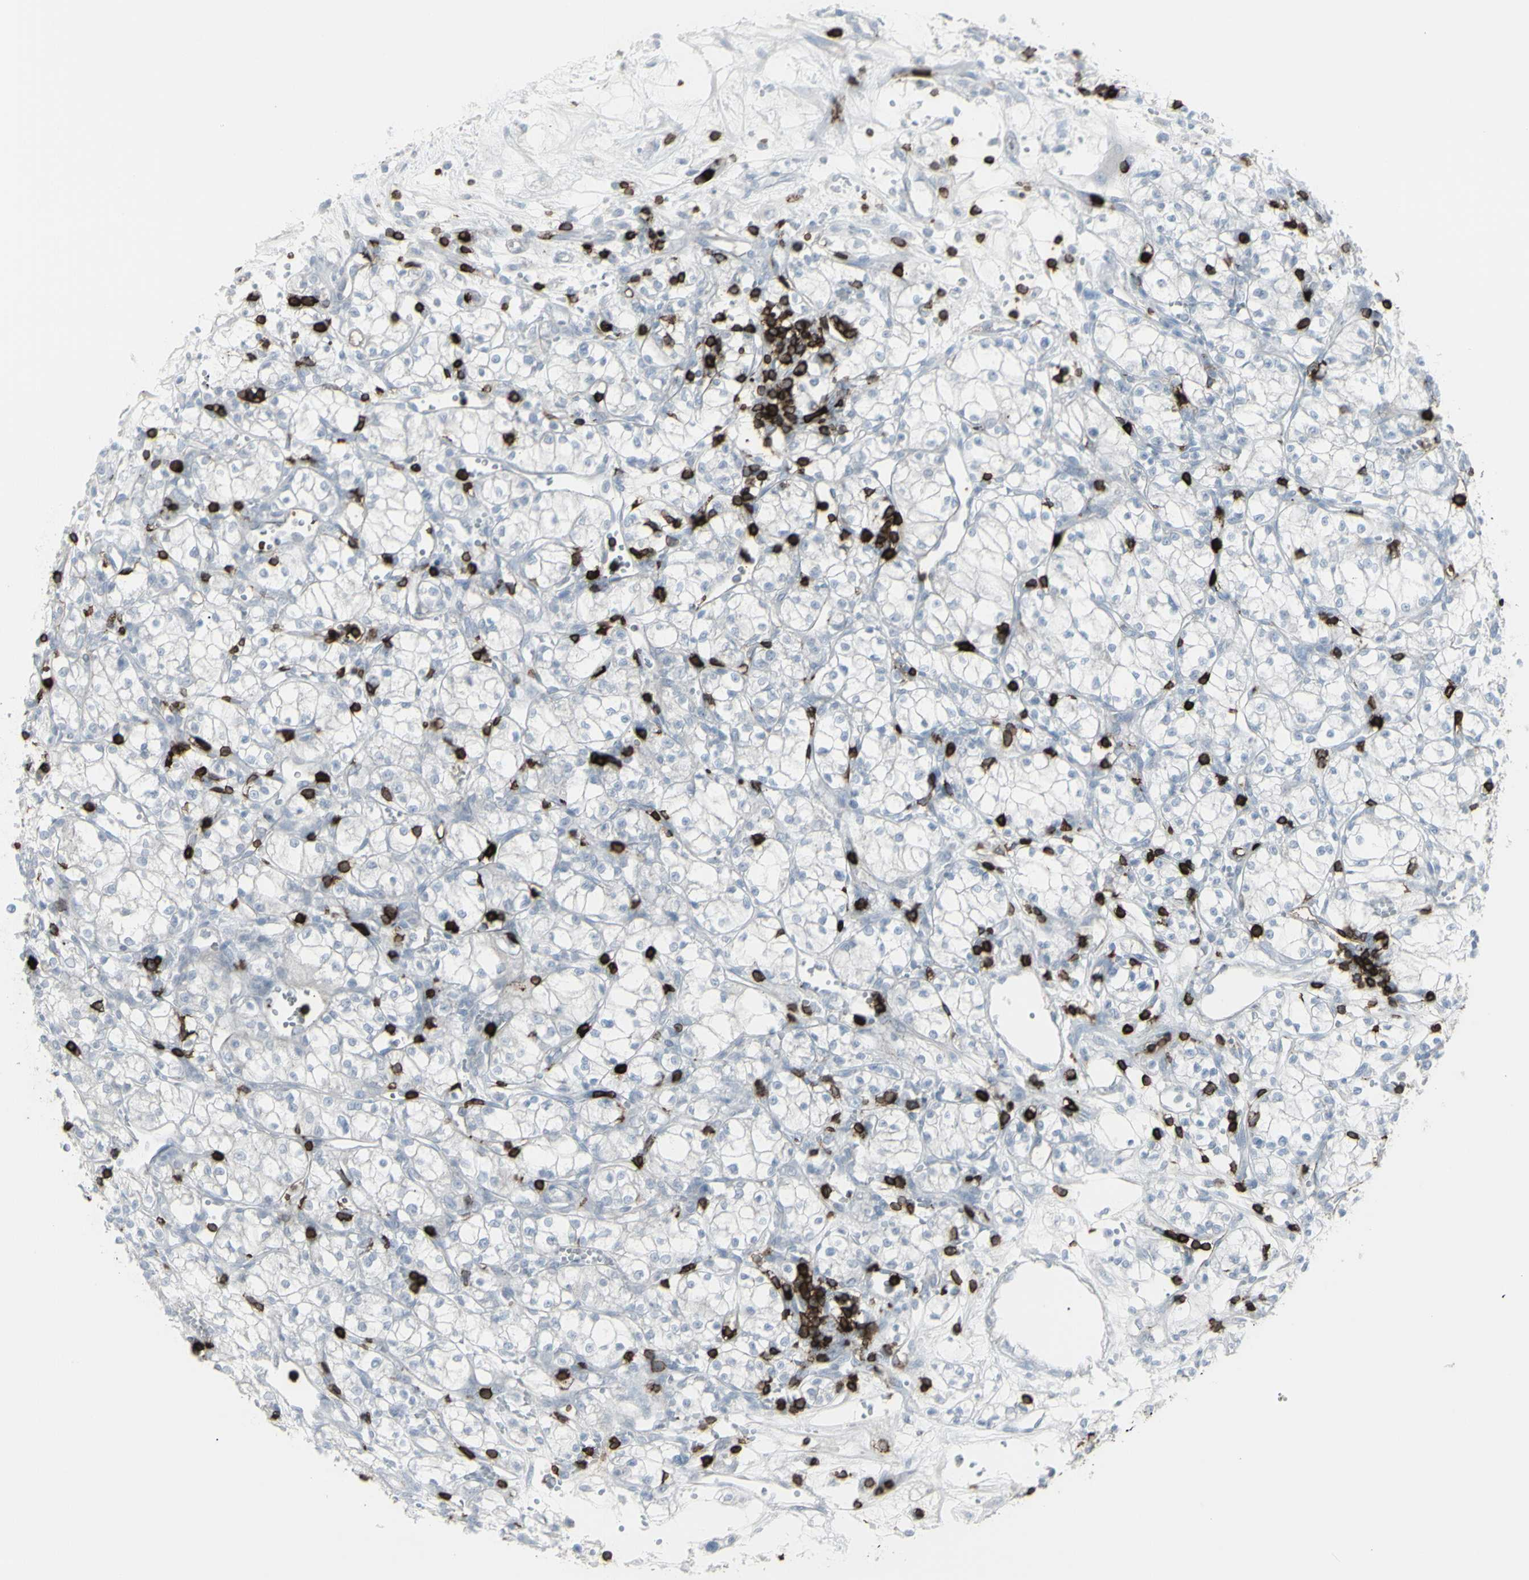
{"staining": {"intensity": "negative", "quantity": "none", "location": "none"}, "tissue": "renal cancer", "cell_type": "Tumor cells", "image_type": "cancer", "snomed": [{"axis": "morphology", "description": "Normal tissue, NOS"}, {"axis": "morphology", "description": "Adenocarcinoma, NOS"}, {"axis": "topography", "description": "Kidney"}], "caption": "High magnification brightfield microscopy of renal cancer (adenocarcinoma) stained with DAB (brown) and counterstained with hematoxylin (blue): tumor cells show no significant positivity. (DAB (3,3'-diaminobenzidine) IHC with hematoxylin counter stain).", "gene": "CD247", "patient": {"sex": "male", "age": 59}}